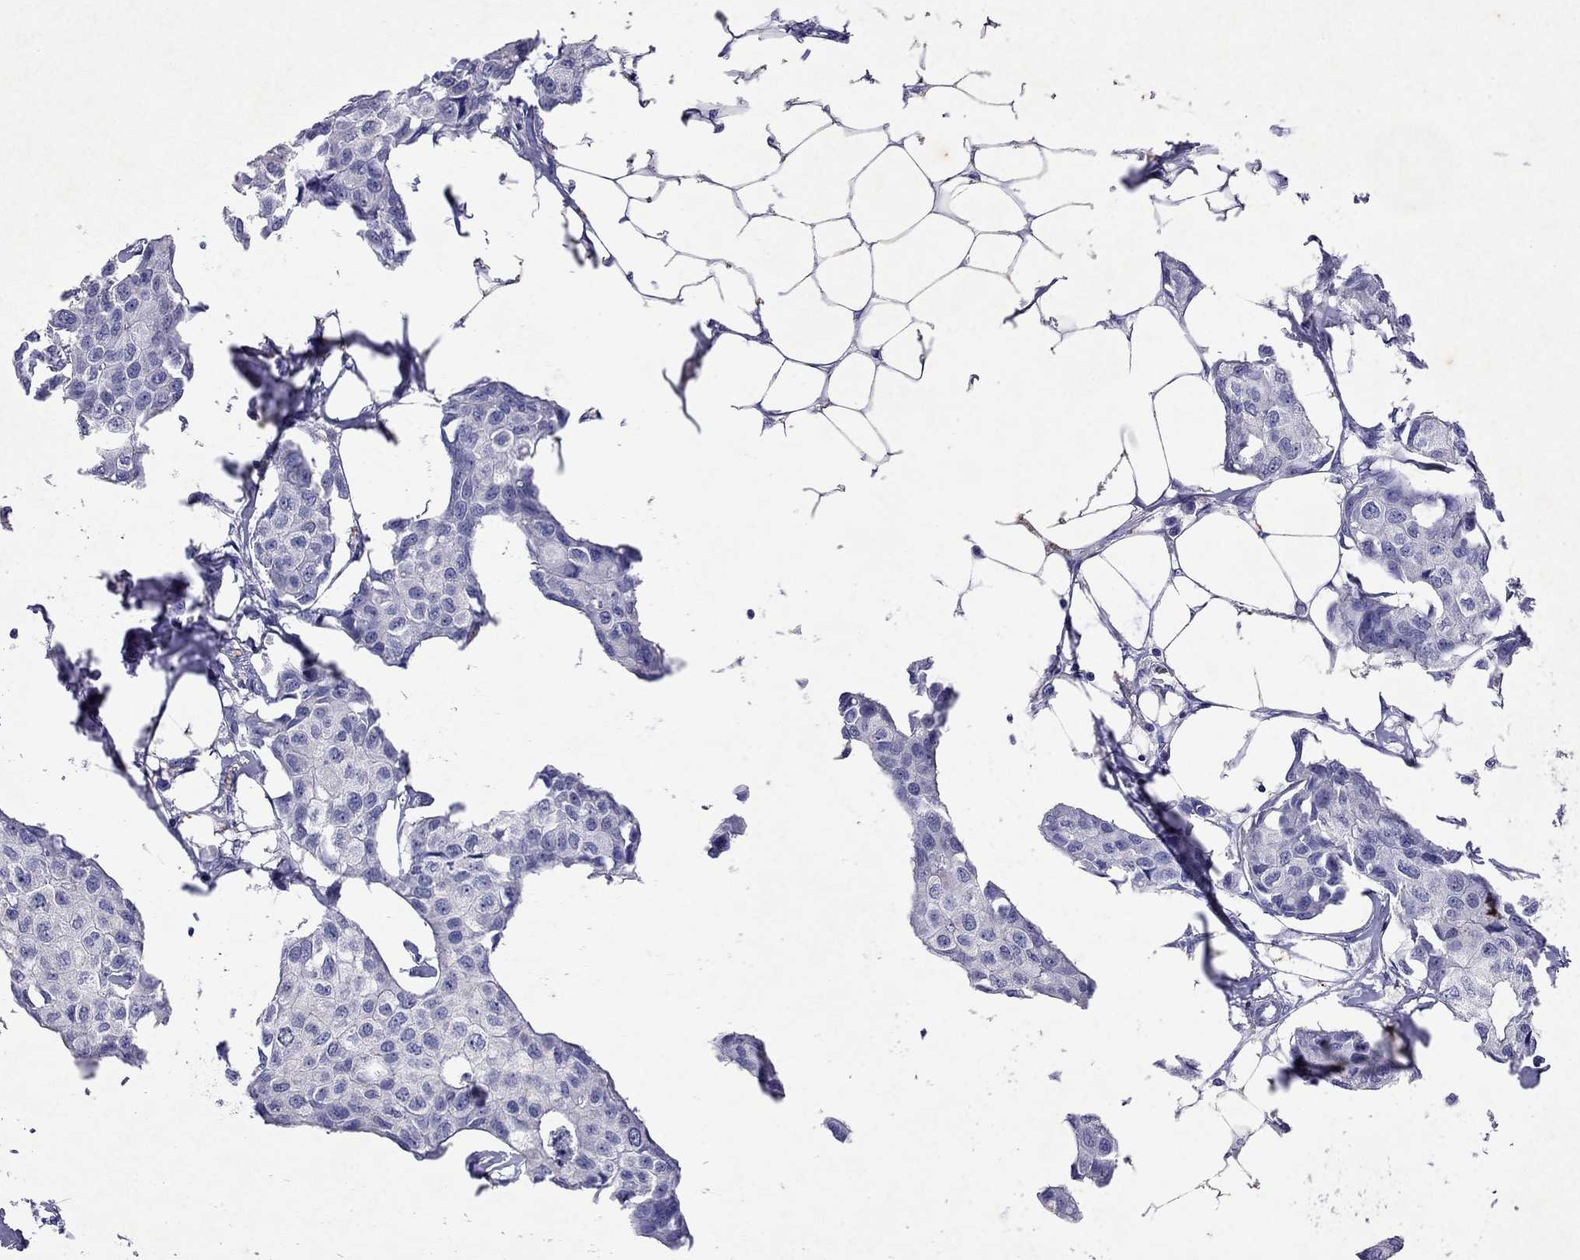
{"staining": {"intensity": "negative", "quantity": "none", "location": "none"}, "tissue": "breast cancer", "cell_type": "Tumor cells", "image_type": "cancer", "snomed": [{"axis": "morphology", "description": "Duct carcinoma"}, {"axis": "topography", "description": "Breast"}], "caption": "Immunohistochemistry micrograph of breast cancer (intraductal carcinoma) stained for a protein (brown), which exhibits no staining in tumor cells.", "gene": "ARMC12", "patient": {"sex": "female", "age": 80}}